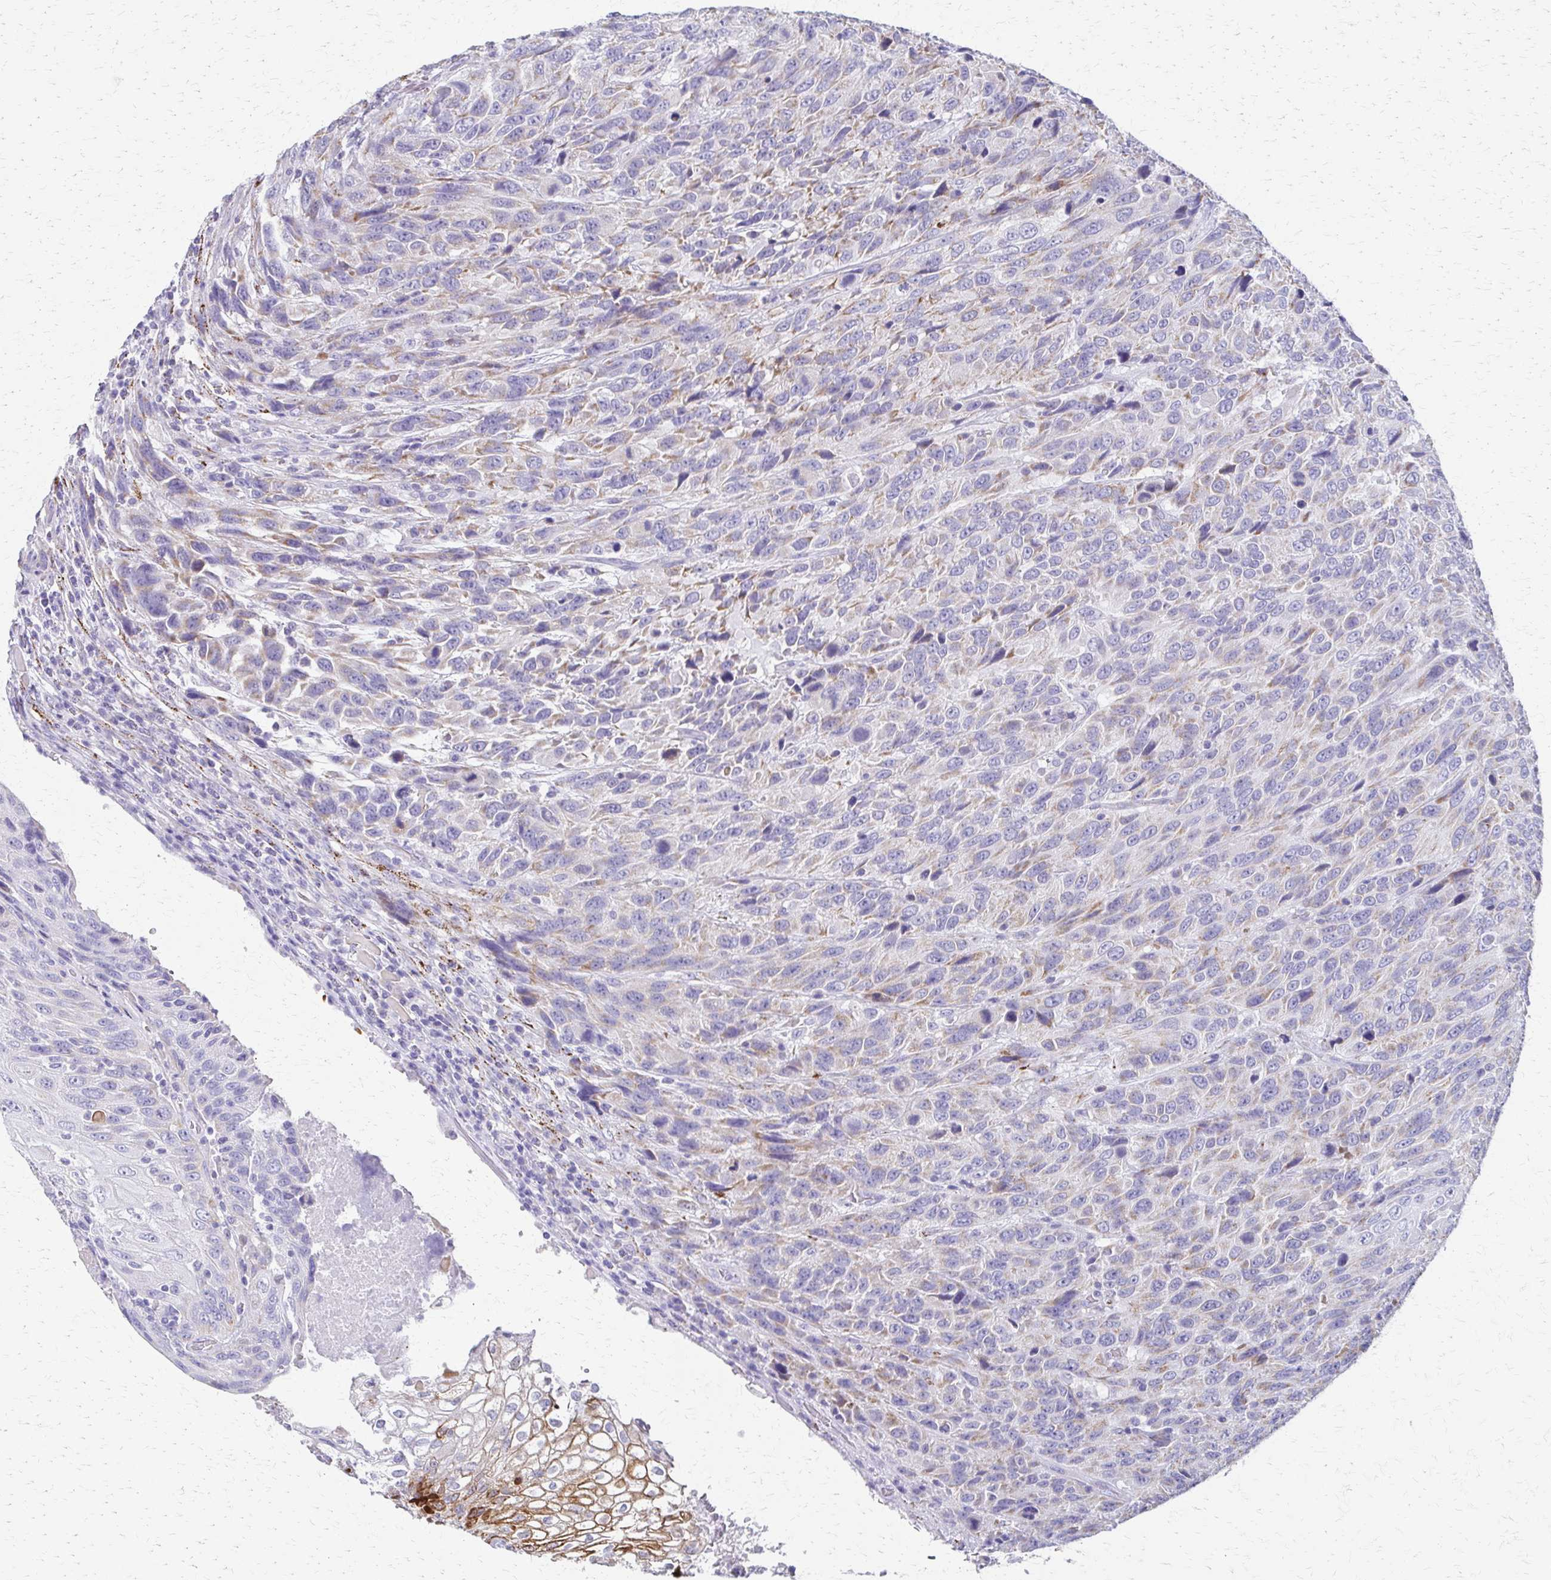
{"staining": {"intensity": "strong", "quantity": "<25%", "location": "cytoplasmic/membranous"}, "tissue": "urothelial cancer", "cell_type": "Tumor cells", "image_type": "cancer", "snomed": [{"axis": "morphology", "description": "Urothelial carcinoma, High grade"}, {"axis": "topography", "description": "Urinary bladder"}], "caption": "Protein staining by immunohistochemistry reveals strong cytoplasmic/membranous expression in approximately <25% of tumor cells in urothelial cancer. Immunohistochemistry stains the protein in brown and the nuclei are stained blue.", "gene": "ZSCAN5B", "patient": {"sex": "female", "age": 70}}